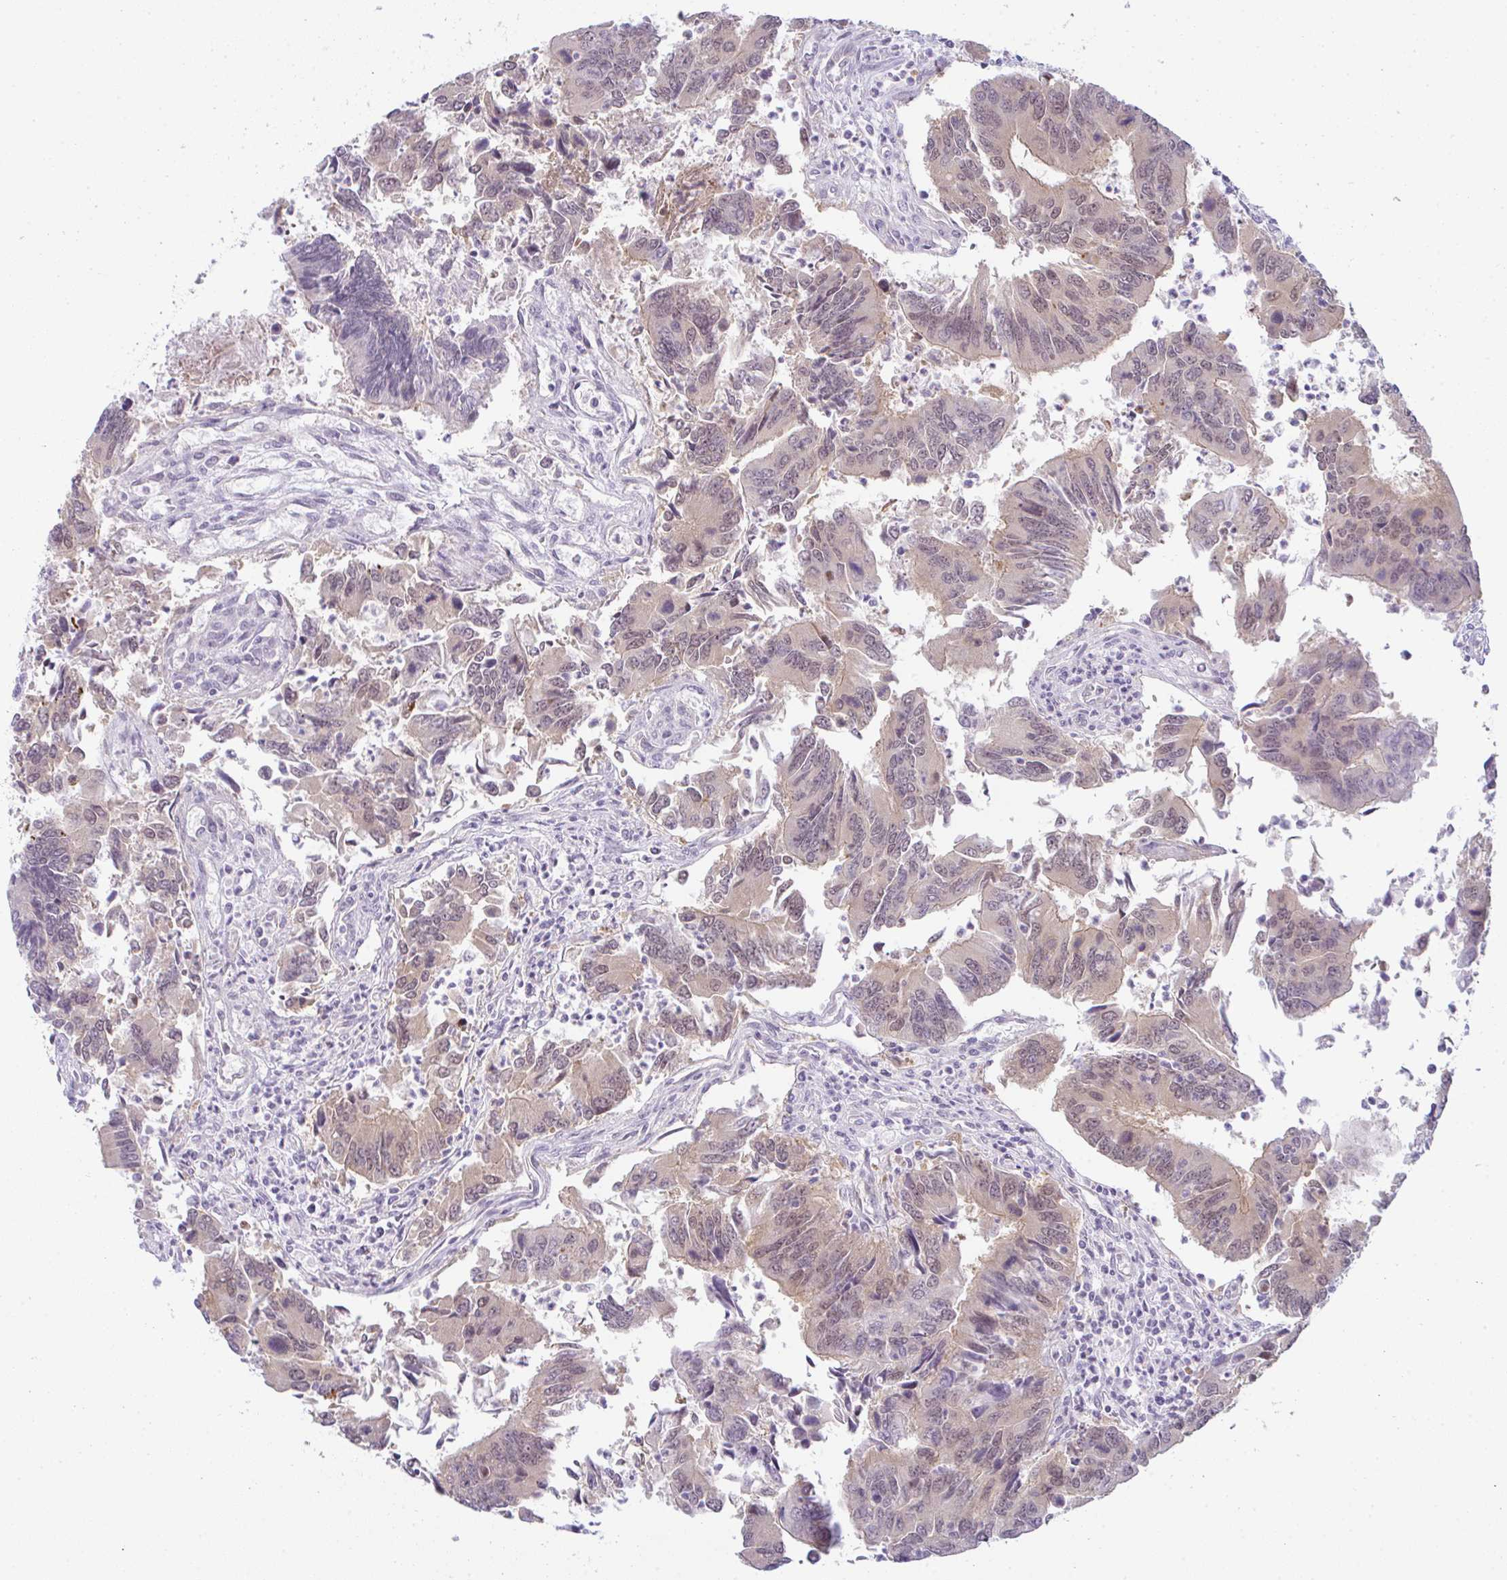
{"staining": {"intensity": "weak", "quantity": "25%-75%", "location": "cytoplasmic/membranous,nuclear"}, "tissue": "colorectal cancer", "cell_type": "Tumor cells", "image_type": "cancer", "snomed": [{"axis": "morphology", "description": "Adenocarcinoma, NOS"}, {"axis": "topography", "description": "Colon"}], "caption": "The immunohistochemical stain labels weak cytoplasmic/membranous and nuclear expression in tumor cells of colorectal adenocarcinoma tissue.", "gene": "CSE1L", "patient": {"sex": "female", "age": 67}}